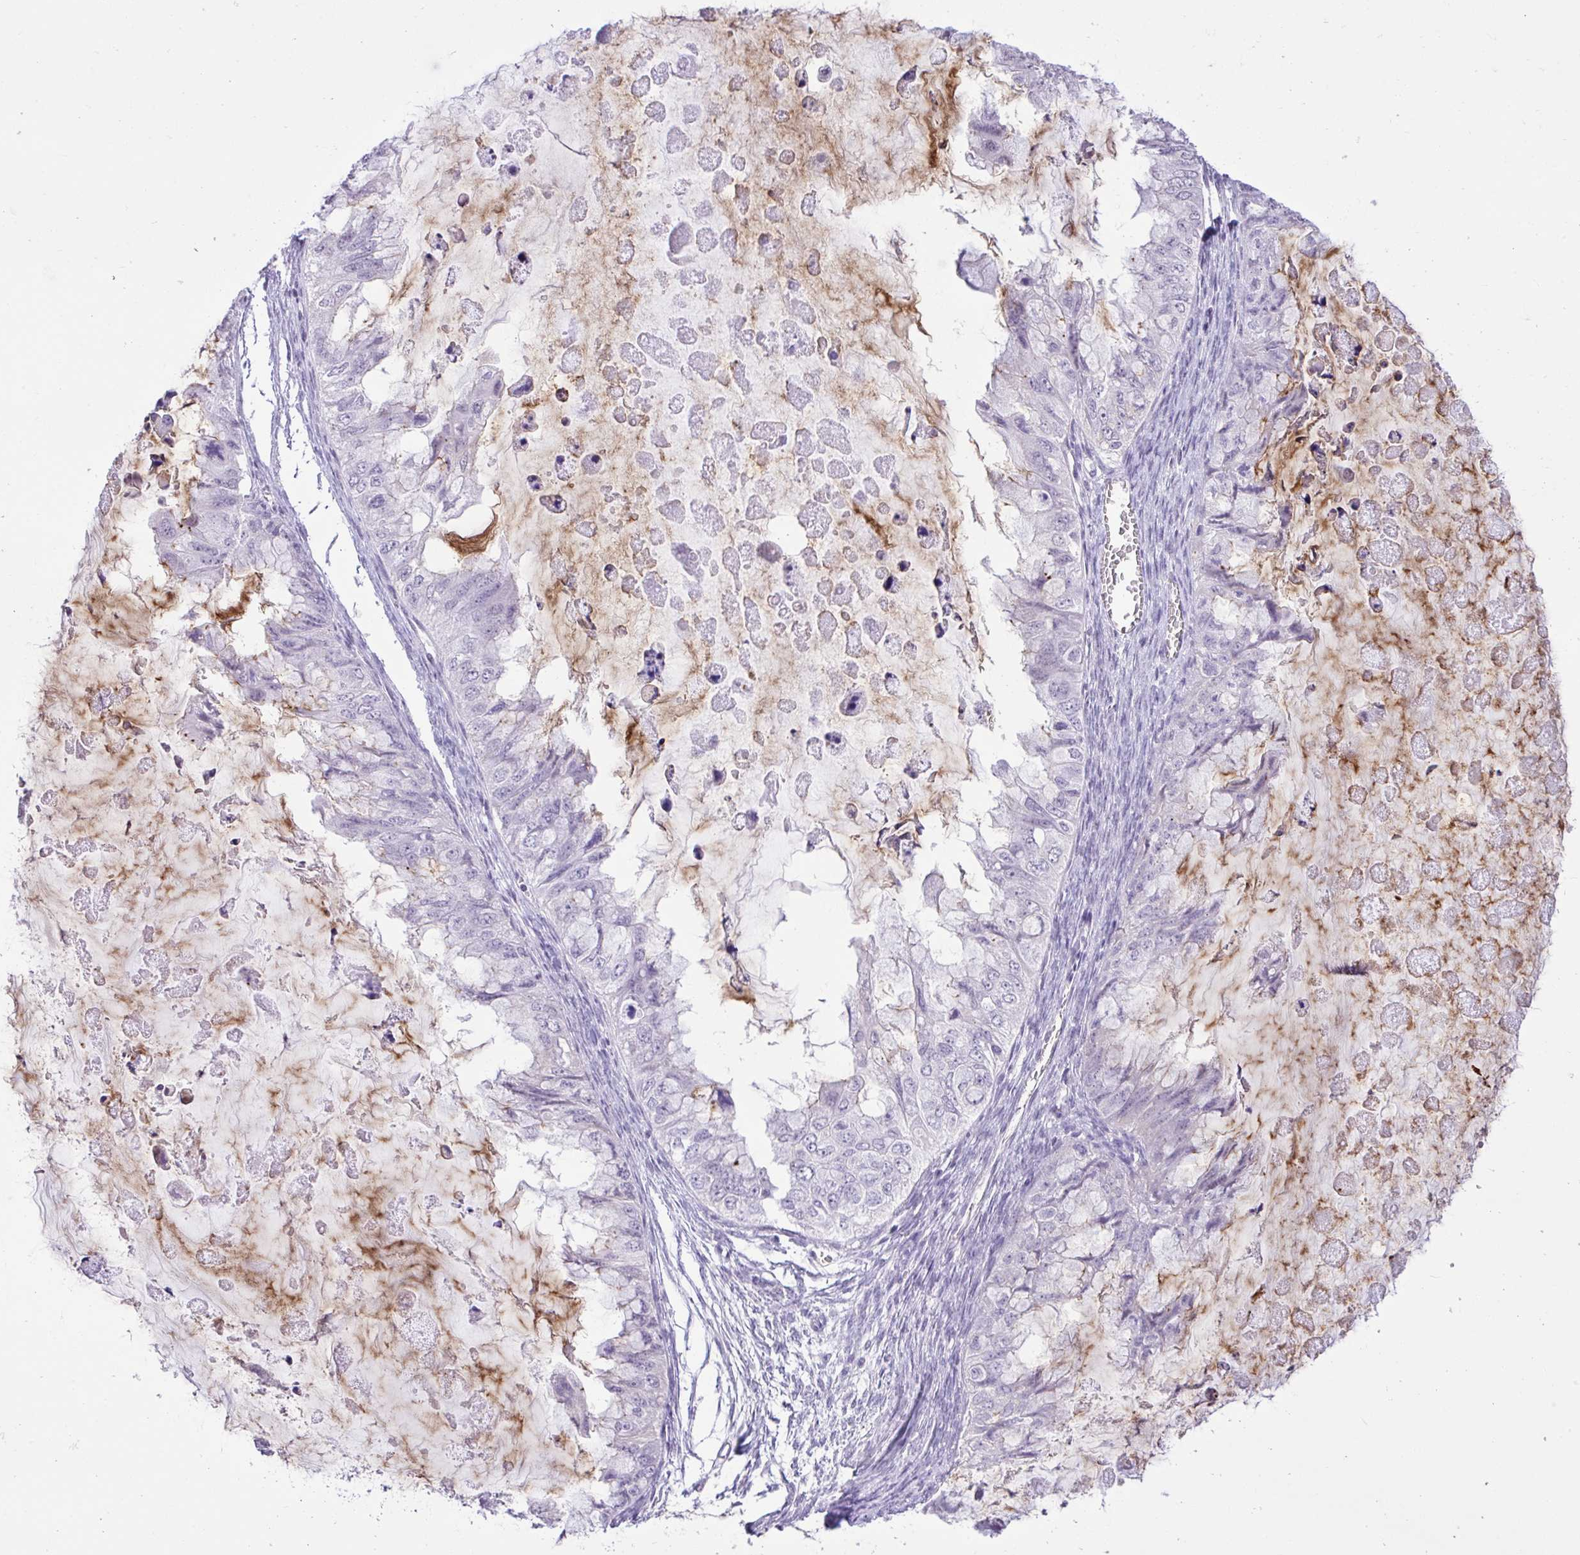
{"staining": {"intensity": "negative", "quantity": "none", "location": "none"}, "tissue": "ovarian cancer", "cell_type": "Tumor cells", "image_type": "cancer", "snomed": [{"axis": "morphology", "description": "Cystadenocarcinoma, mucinous, NOS"}, {"axis": "topography", "description": "Ovary"}], "caption": "Mucinous cystadenocarcinoma (ovarian) was stained to show a protein in brown. There is no significant expression in tumor cells.", "gene": "REEP1", "patient": {"sex": "female", "age": 72}}